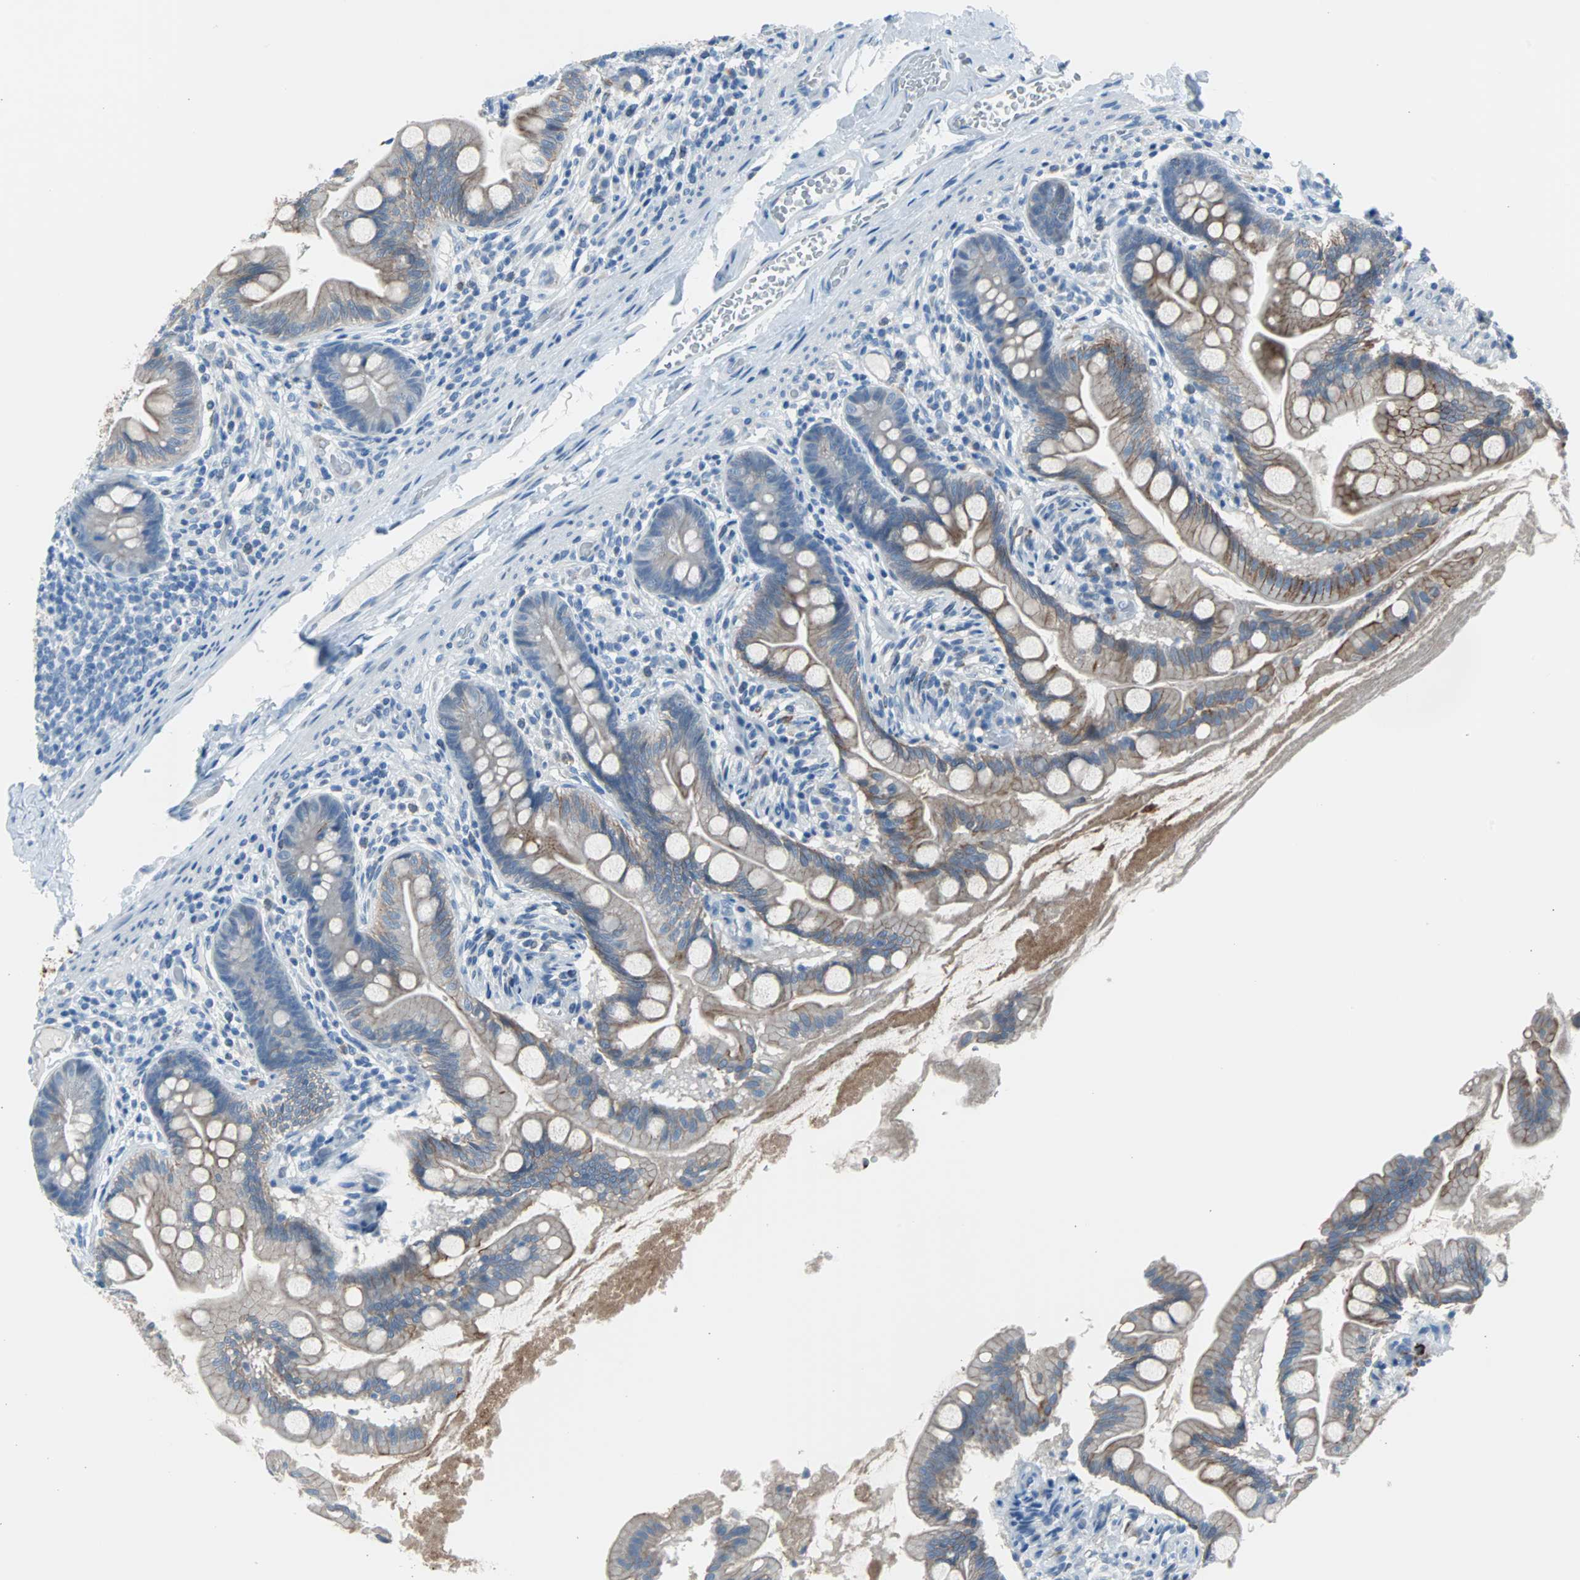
{"staining": {"intensity": "weak", "quantity": ">75%", "location": "cytoplasmic/membranous"}, "tissue": "small intestine", "cell_type": "Glandular cells", "image_type": "normal", "snomed": [{"axis": "morphology", "description": "Normal tissue, NOS"}, {"axis": "topography", "description": "Small intestine"}], "caption": "Glandular cells reveal weak cytoplasmic/membranous expression in about >75% of cells in unremarkable small intestine.", "gene": "KRT7", "patient": {"sex": "female", "age": 56}}